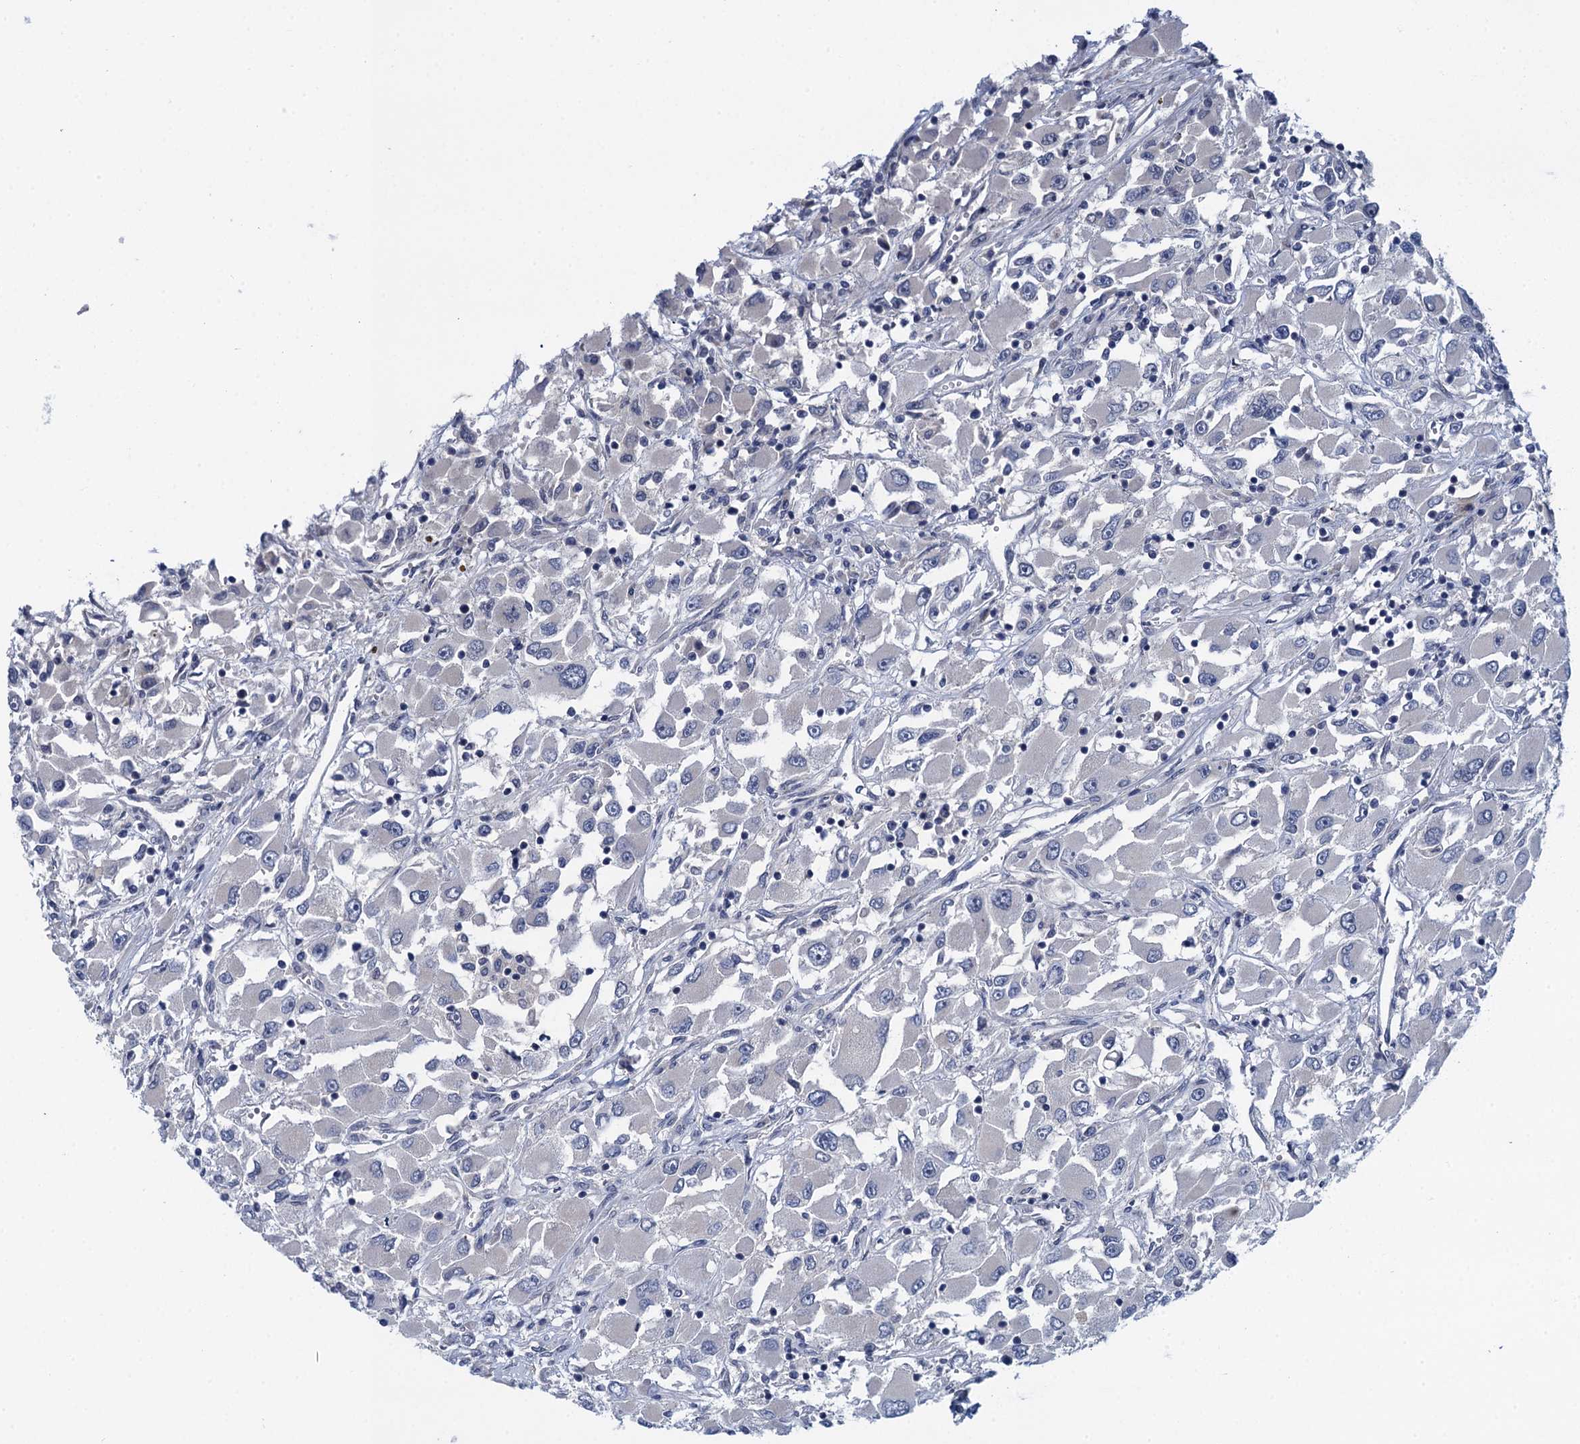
{"staining": {"intensity": "negative", "quantity": "none", "location": "none"}, "tissue": "renal cancer", "cell_type": "Tumor cells", "image_type": "cancer", "snomed": [{"axis": "morphology", "description": "Adenocarcinoma, NOS"}, {"axis": "topography", "description": "Kidney"}], "caption": "High power microscopy histopathology image of an IHC photomicrograph of renal cancer, revealing no significant staining in tumor cells.", "gene": "MRFAP1", "patient": {"sex": "female", "age": 52}}